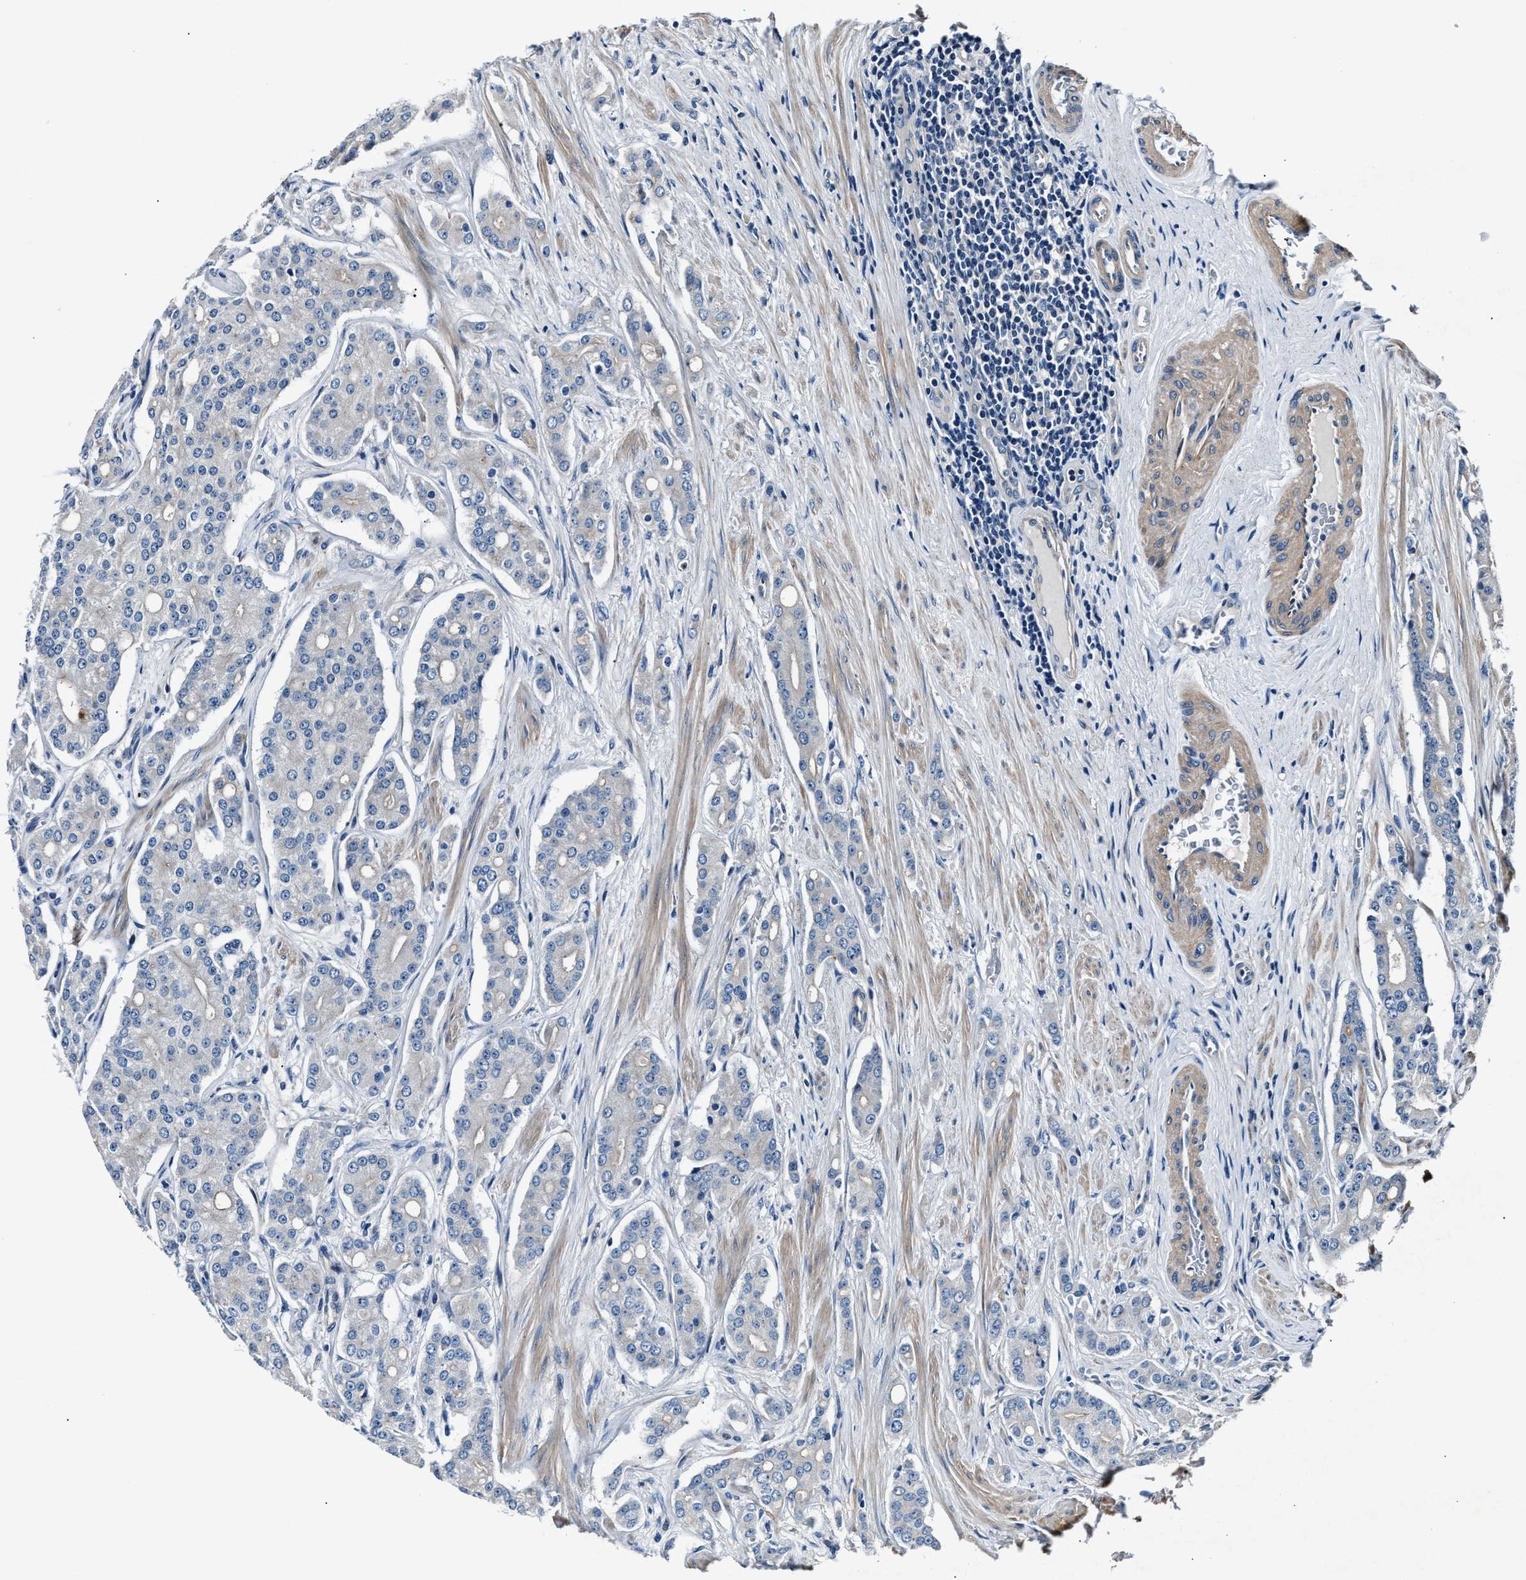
{"staining": {"intensity": "negative", "quantity": "none", "location": "none"}, "tissue": "prostate cancer", "cell_type": "Tumor cells", "image_type": "cancer", "snomed": [{"axis": "morphology", "description": "Adenocarcinoma, High grade"}, {"axis": "topography", "description": "Prostate"}], "caption": "Tumor cells show no significant positivity in adenocarcinoma (high-grade) (prostate).", "gene": "MPDZ", "patient": {"sex": "male", "age": 71}}